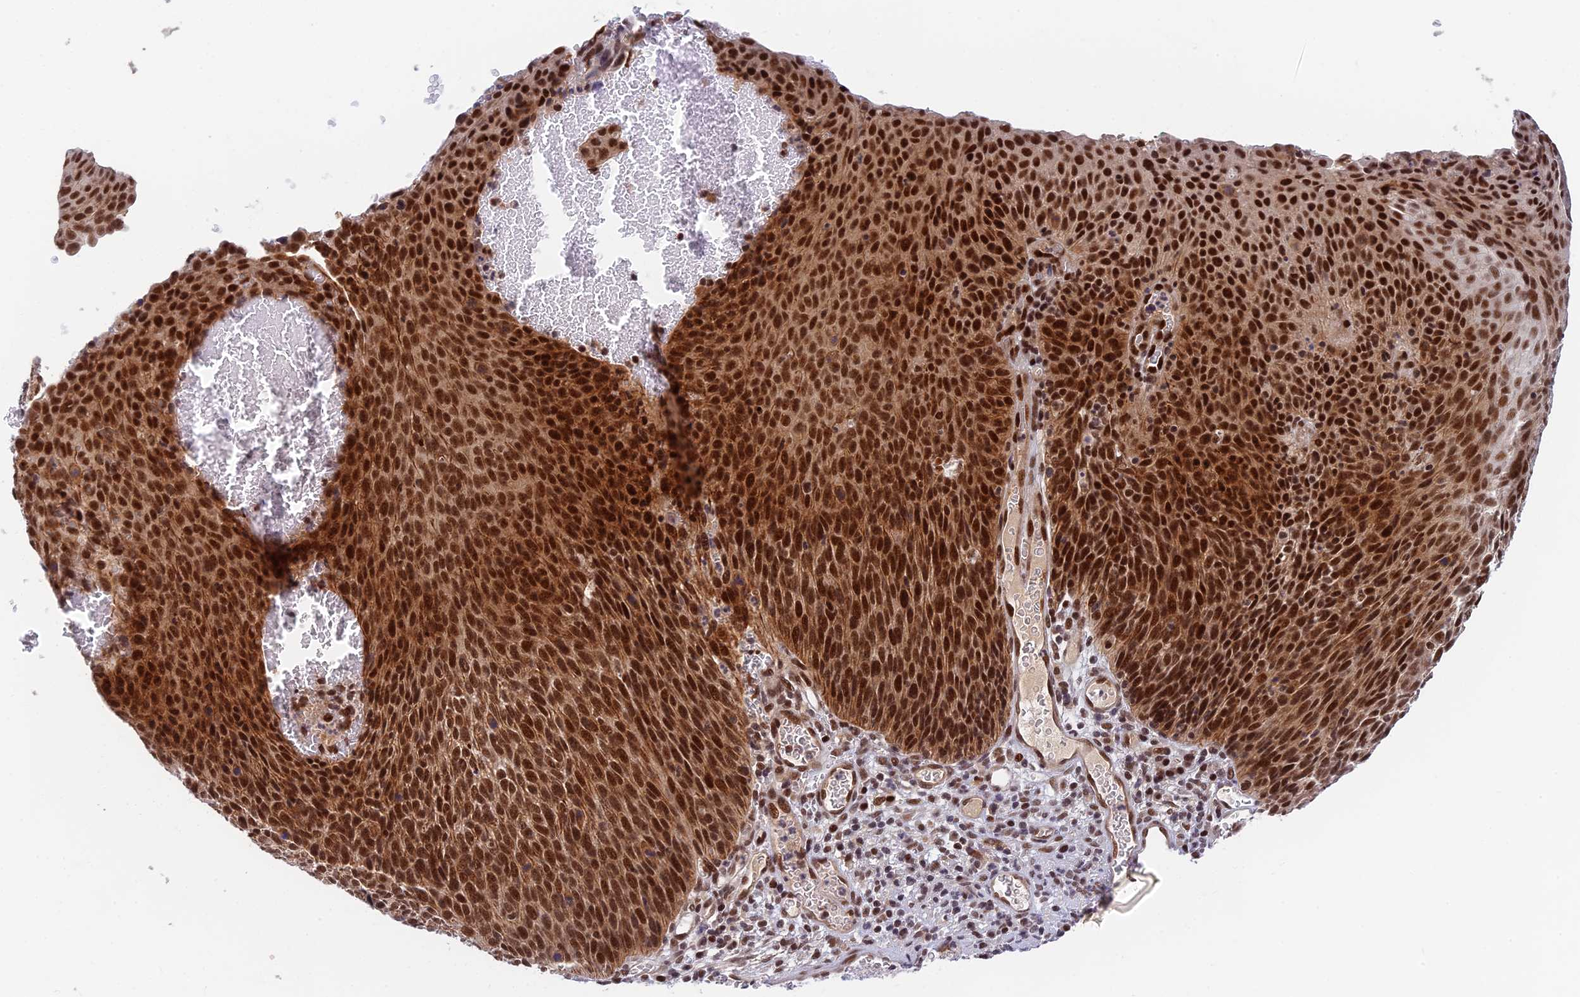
{"staining": {"intensity": "strong", "quantity": ">75%", "location": "cytoplasmic/membranous,nuclear"}, "tissue": "cervical cancer", "cell_type": "Tumor cells", "image_type": "cancer", "snomed": [{"axis": "morphology", "description": "Squamous cell carcinoma, NOS"}, {"axis": "topography", "description": "Cervix"}], "caption": "A high-resolution image shows IHC staining of cervical cancer (squamous cell carcinoma), which exhibits strong cytoplasmic/membranous and nuclear expression in about >75% of tumor cells.", "gene": "TCEA2", "patient": {"sex": "female", "age": 55}}